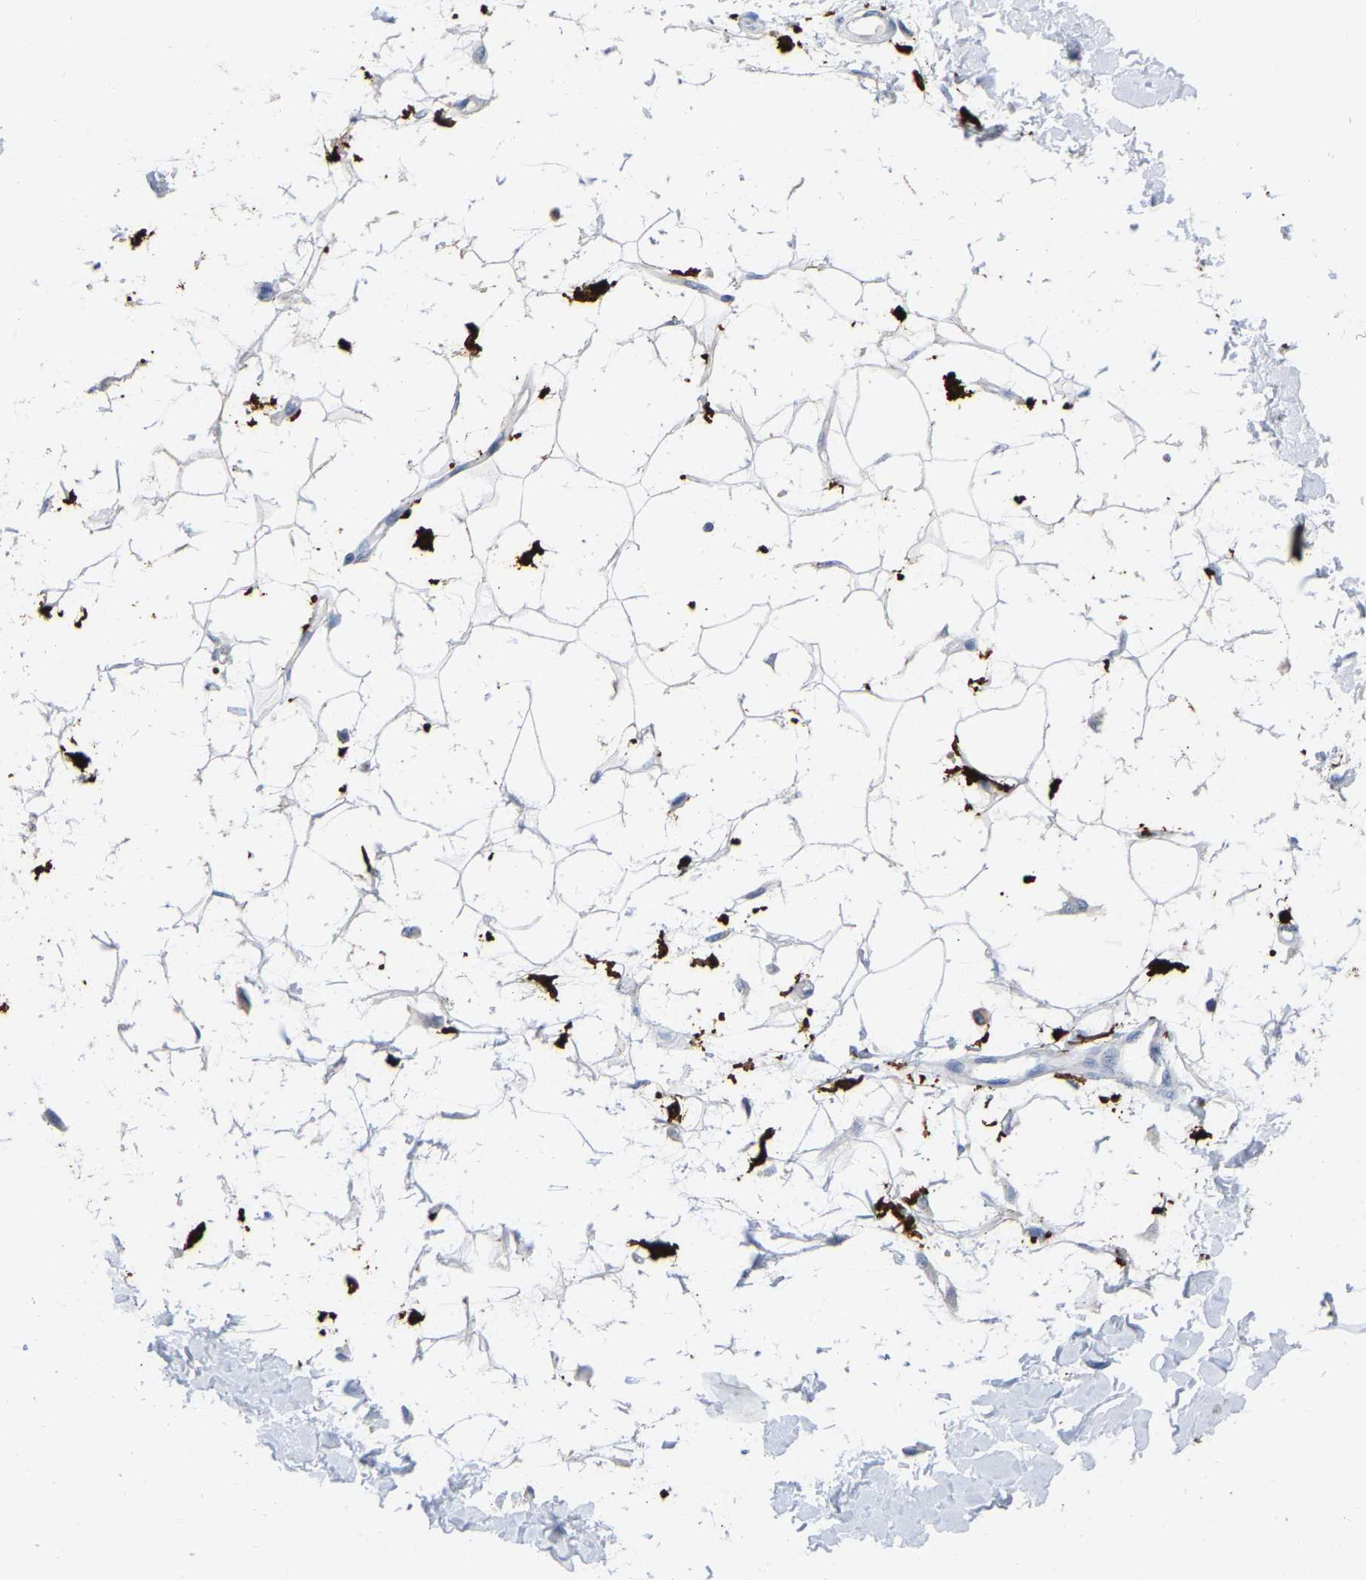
{"staining": {"intensity": "negative", "quantity": "none", "location": "none"}, "tissue": "adipose tissue", "cell_type": "Adipocytes", "image_type": "normal", "snomed": [{"axis": "morphology", "description": "Squamous cell carcinoma, NOS"}, {"axis": "topography", "description": "Skin"}], "caption": "DAB (3,3'-diaminobenzidine) immunohistochemical staining of normal human adipose tissue displays no significant positivity in adipocytes. (Brightfield microscopy of DAB (3,3'-diaminobenzidine) IHC at high magnification).", "gene": "ULBP2", "patient": {"sex": "male", "age": 83}}